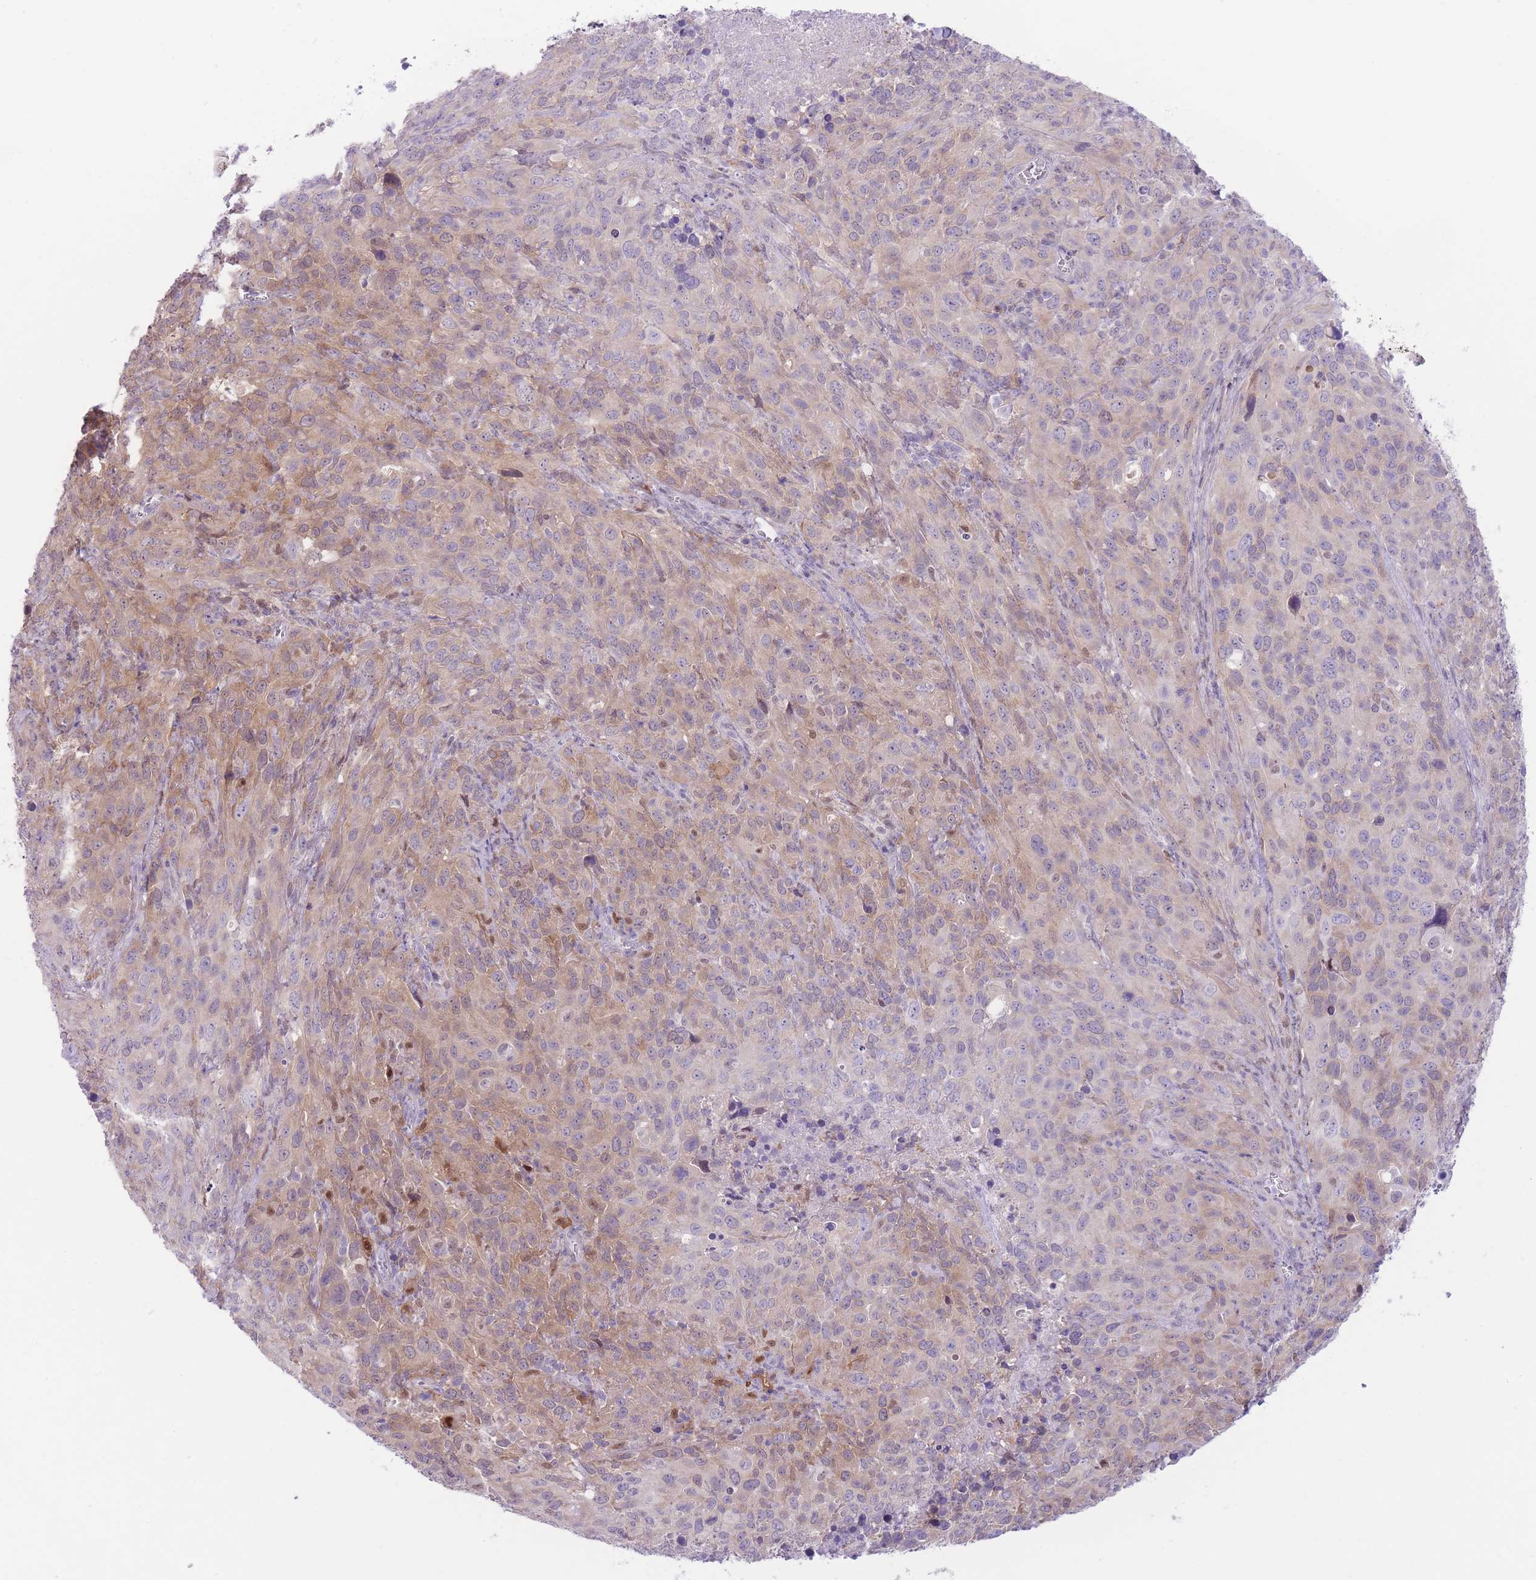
{"staining": {"intensity": "weak", "quantity": "25%-75%", "location": "cytoplasmic/membranous"}, "tissue": "cervical cancer", "cell_type": "Tumor cells", "image_type": "cancer", "snomed": [{"axis": "morphology", "description": "Squamous cell carcinoma, NOS"}, {"axis": "topography", "description": "Cervix"}], "caption": "An image of human cervical cancer stained for a protein demonstrates weak cytoplasmic/membranous brown staining in tumor cells.", "gene": "OR11H12", "patient": {"sex": "female", "age": 51}}